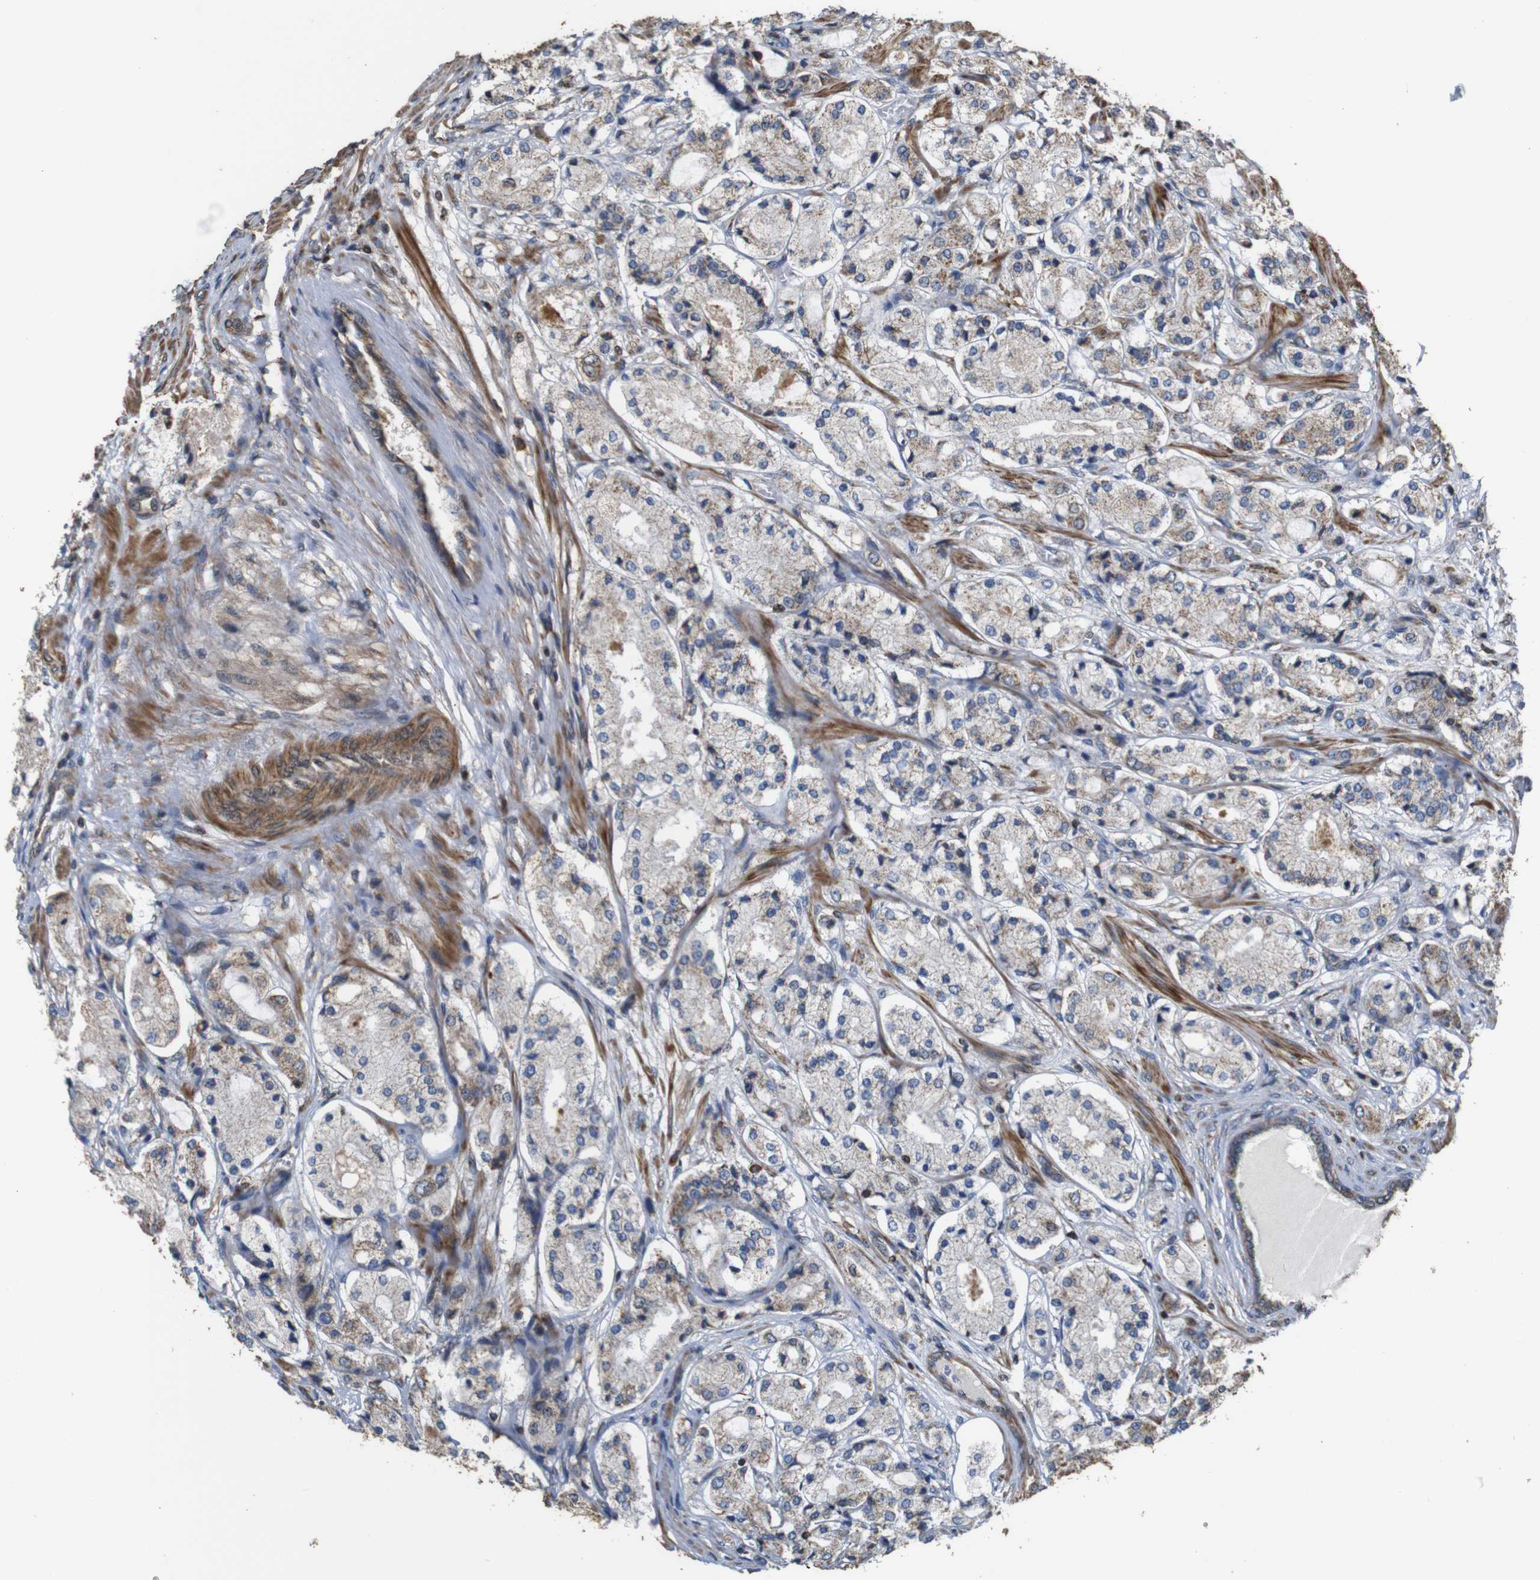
{"staining": {"intensity": "weak", "quantity": ">75%", "location": "cytoplasmic/membranous"}, "tissue": "prostate cancer", "cell_type": "Tumor cells", "image_type": "cancer", "snomed": [{"axis": "morphology", "description": "Adenocarcinoma, High grade"}, {"axis": "topography", "description": "Prostate"}], "caption": "Immunohistochemical staining of adenocarcinoma (high-grade) (prostate) shows low levels of weak cytoplasmic/membranous protein staining in approximately >75% of tumor cells.", "gene": "SNN", "patient": {"sex": "male", "age": 65}}